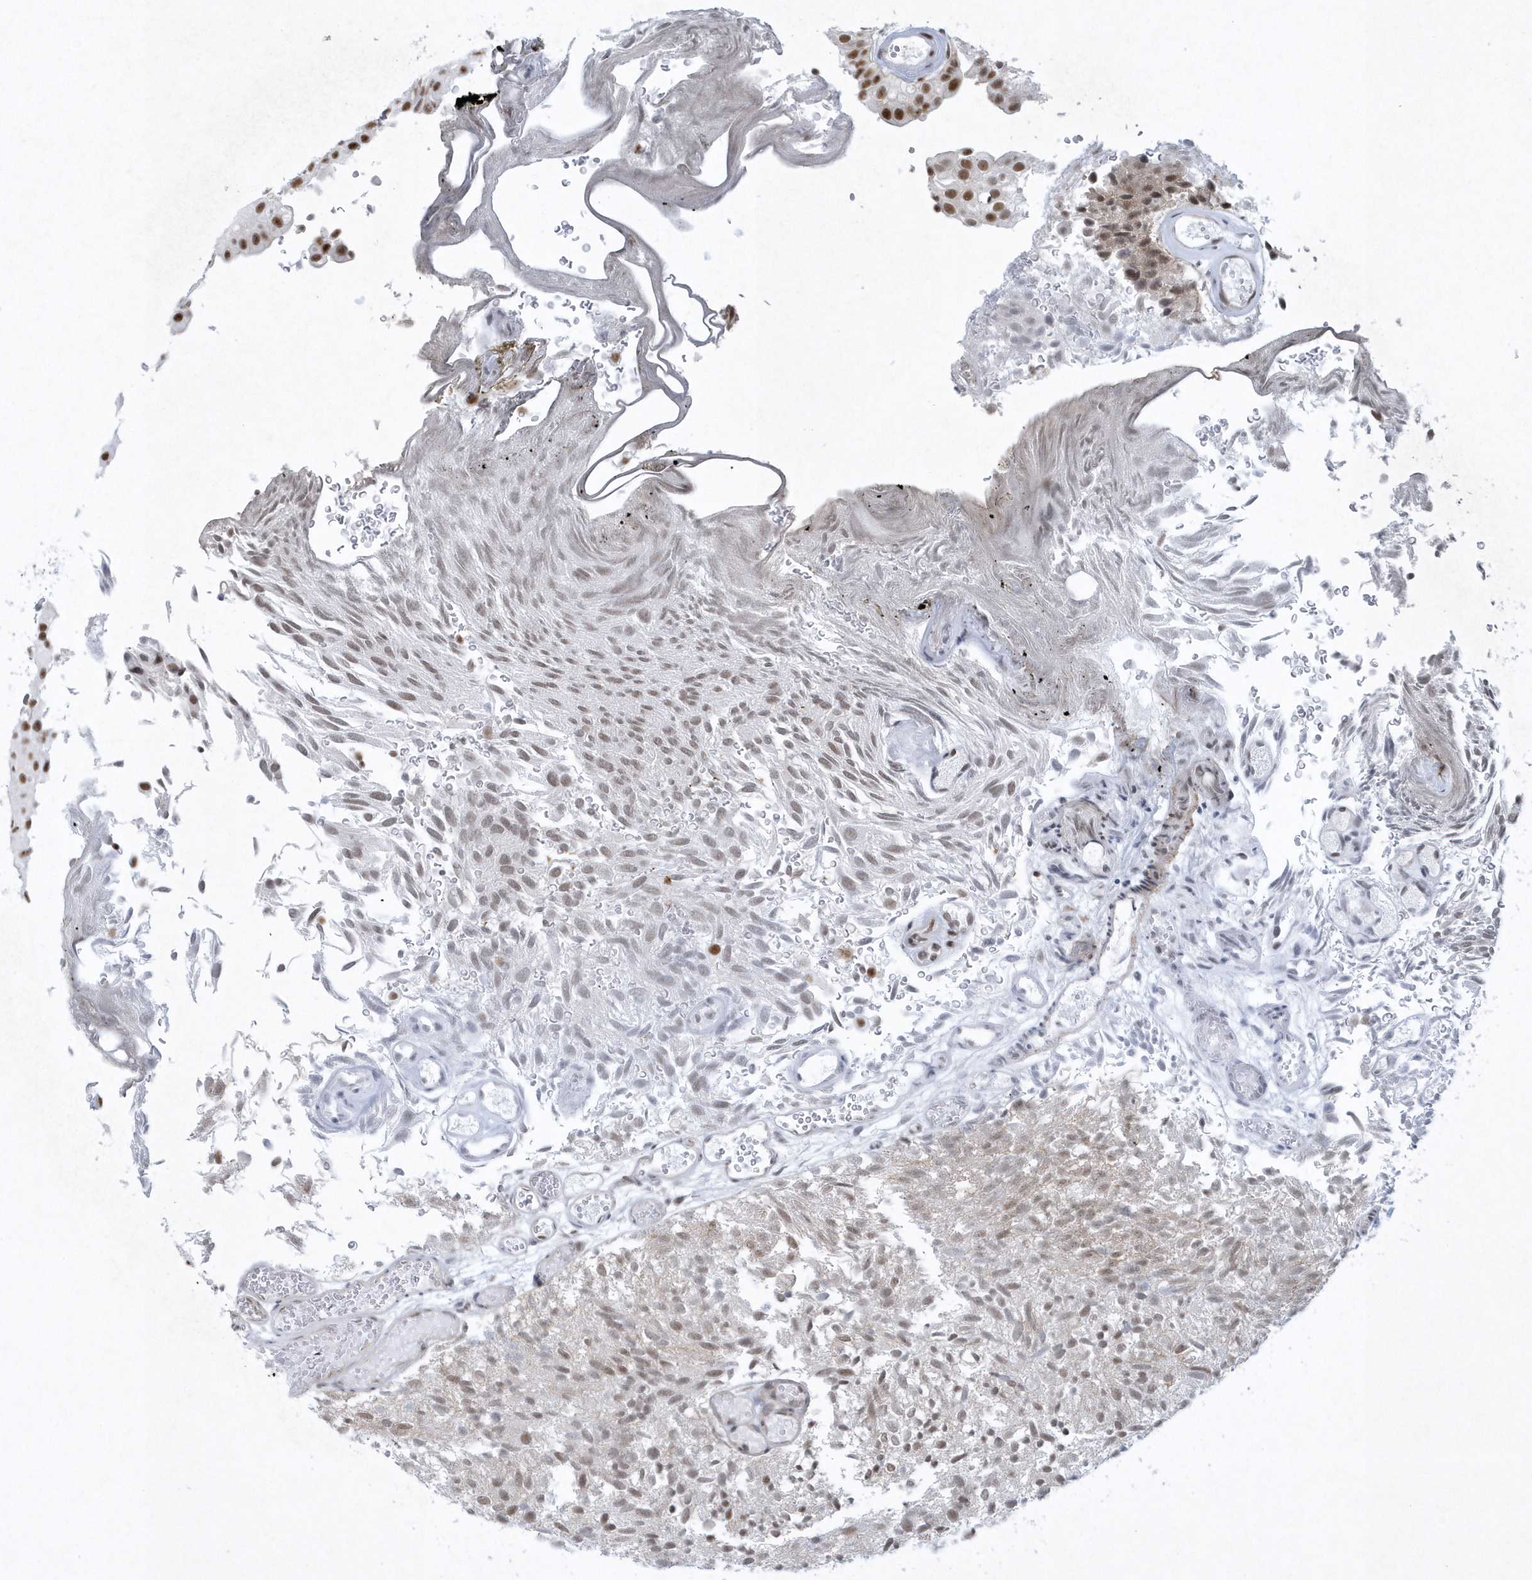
{"staining": {"intensity": "moderate", "quantity": ">75%", "location": "nuclear"}, "tissue": "urothelial cancer", "cell_type": "Tumor cells", "image_type": "cancer", "snomed": [{"axis": "morphology", "description": "Urothelial carcinoma, Low grade"}, {"axis": "topography", "description": "Urinary bladder"}], "caption": "IHC staining of low-grade urothelial carcinoma, which demonstrates medium levels of moderate nuclear positivity in about >75% of tumor cells indicating moderate nuclear protein expression. The staining was performed using DAB (3,3'-diaminobenzidine) (brown) for protein detection and nuclei were counterstained in hematoxylin (blue).", "gene": "DCLRE1A", "patient": {"sex": "male", "age": 78}}